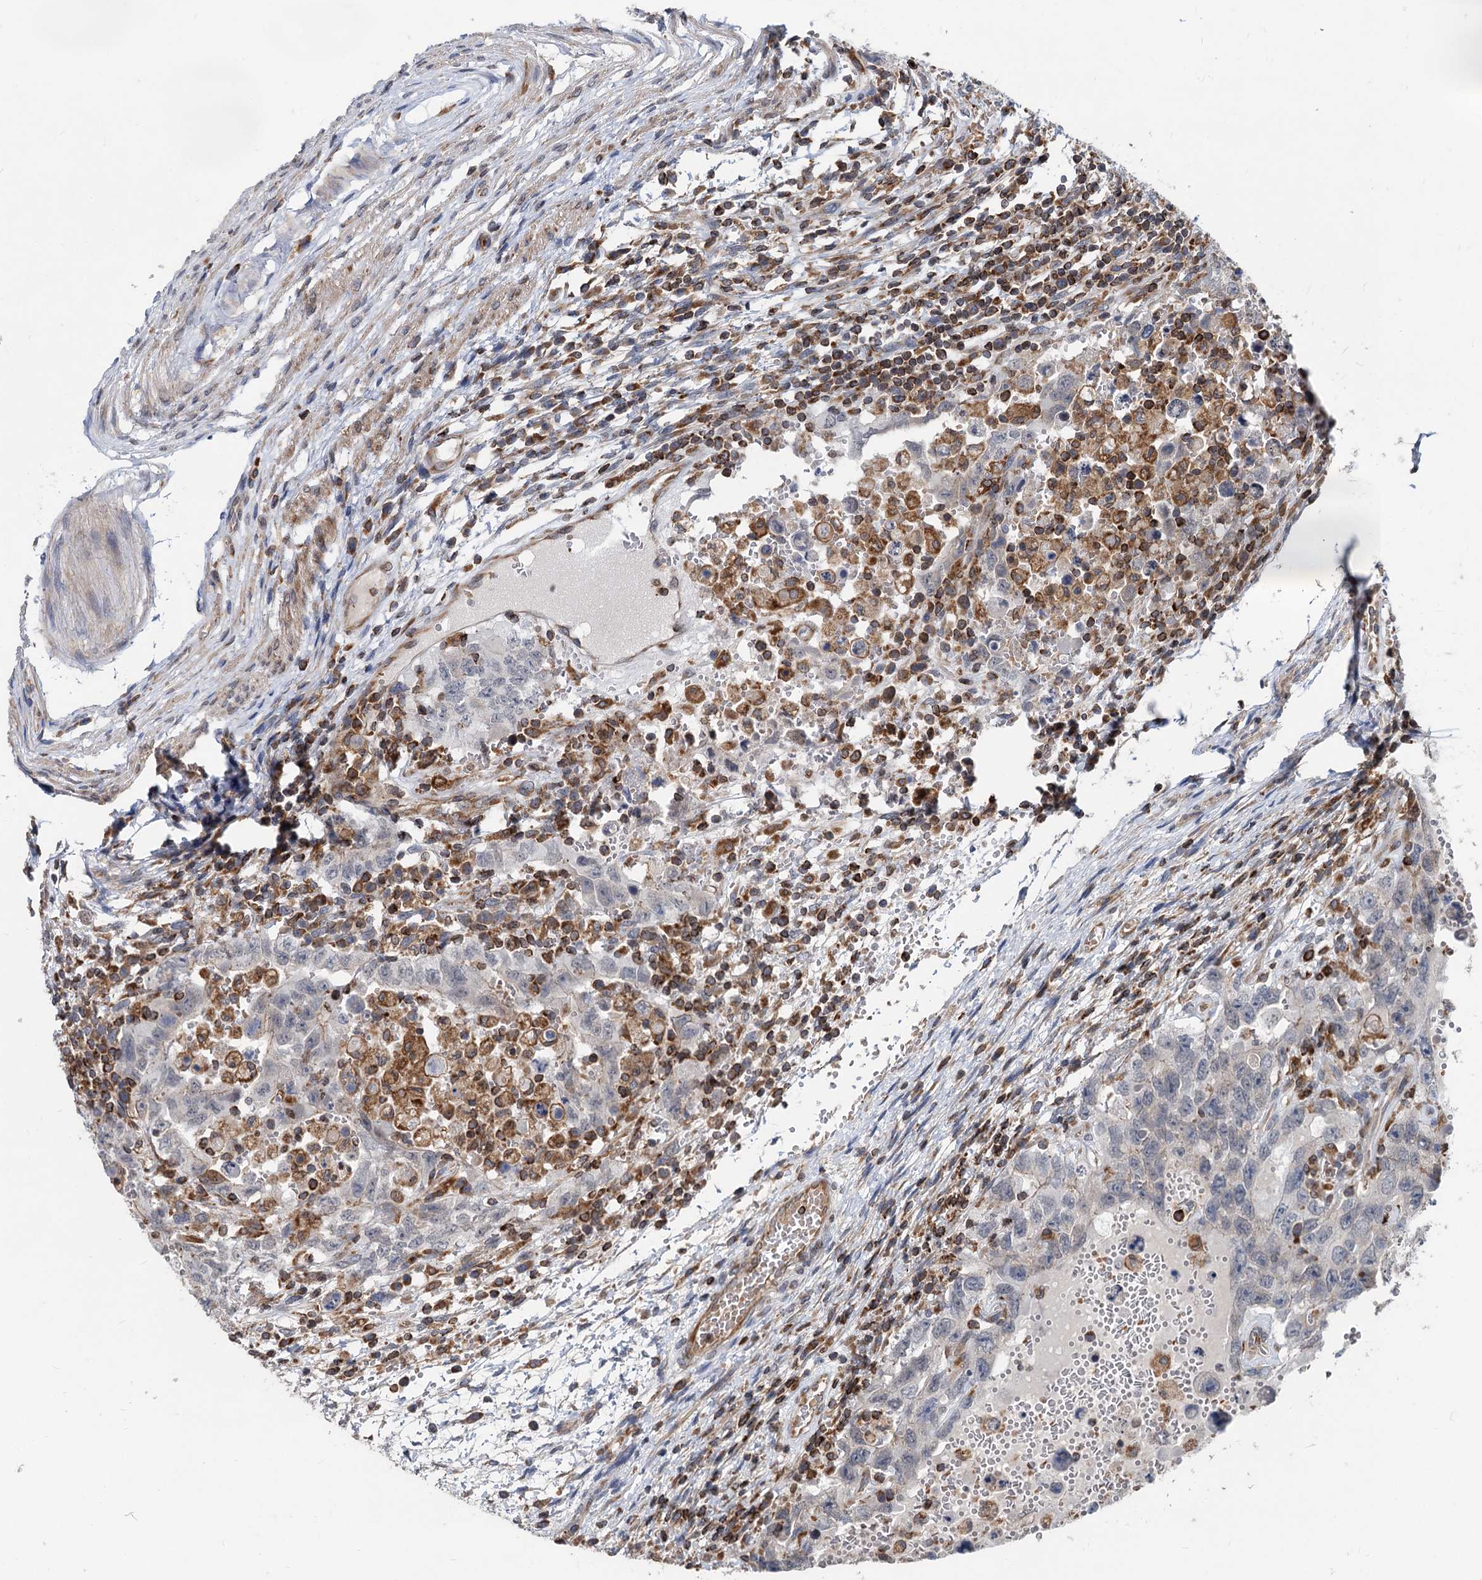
{"staining": {"intensity": "negative", "quantity": "none", "location": "none"}, "tissue": "testis cancer", "cell_type": "Tumor cells", "image_type": "cancer", "snomed": [{"axis": "morphology", "description": "Carcinoma, Embryonal, NOS"}, {"axis": "topography", "description": "Testis"}], "caption": "A histopathology image of human testis cancer (embryonal carcinoma) is negative for staining in tumor cells.", "gene": "STIM1", "patient": {"sex": "male", "age": 26}}